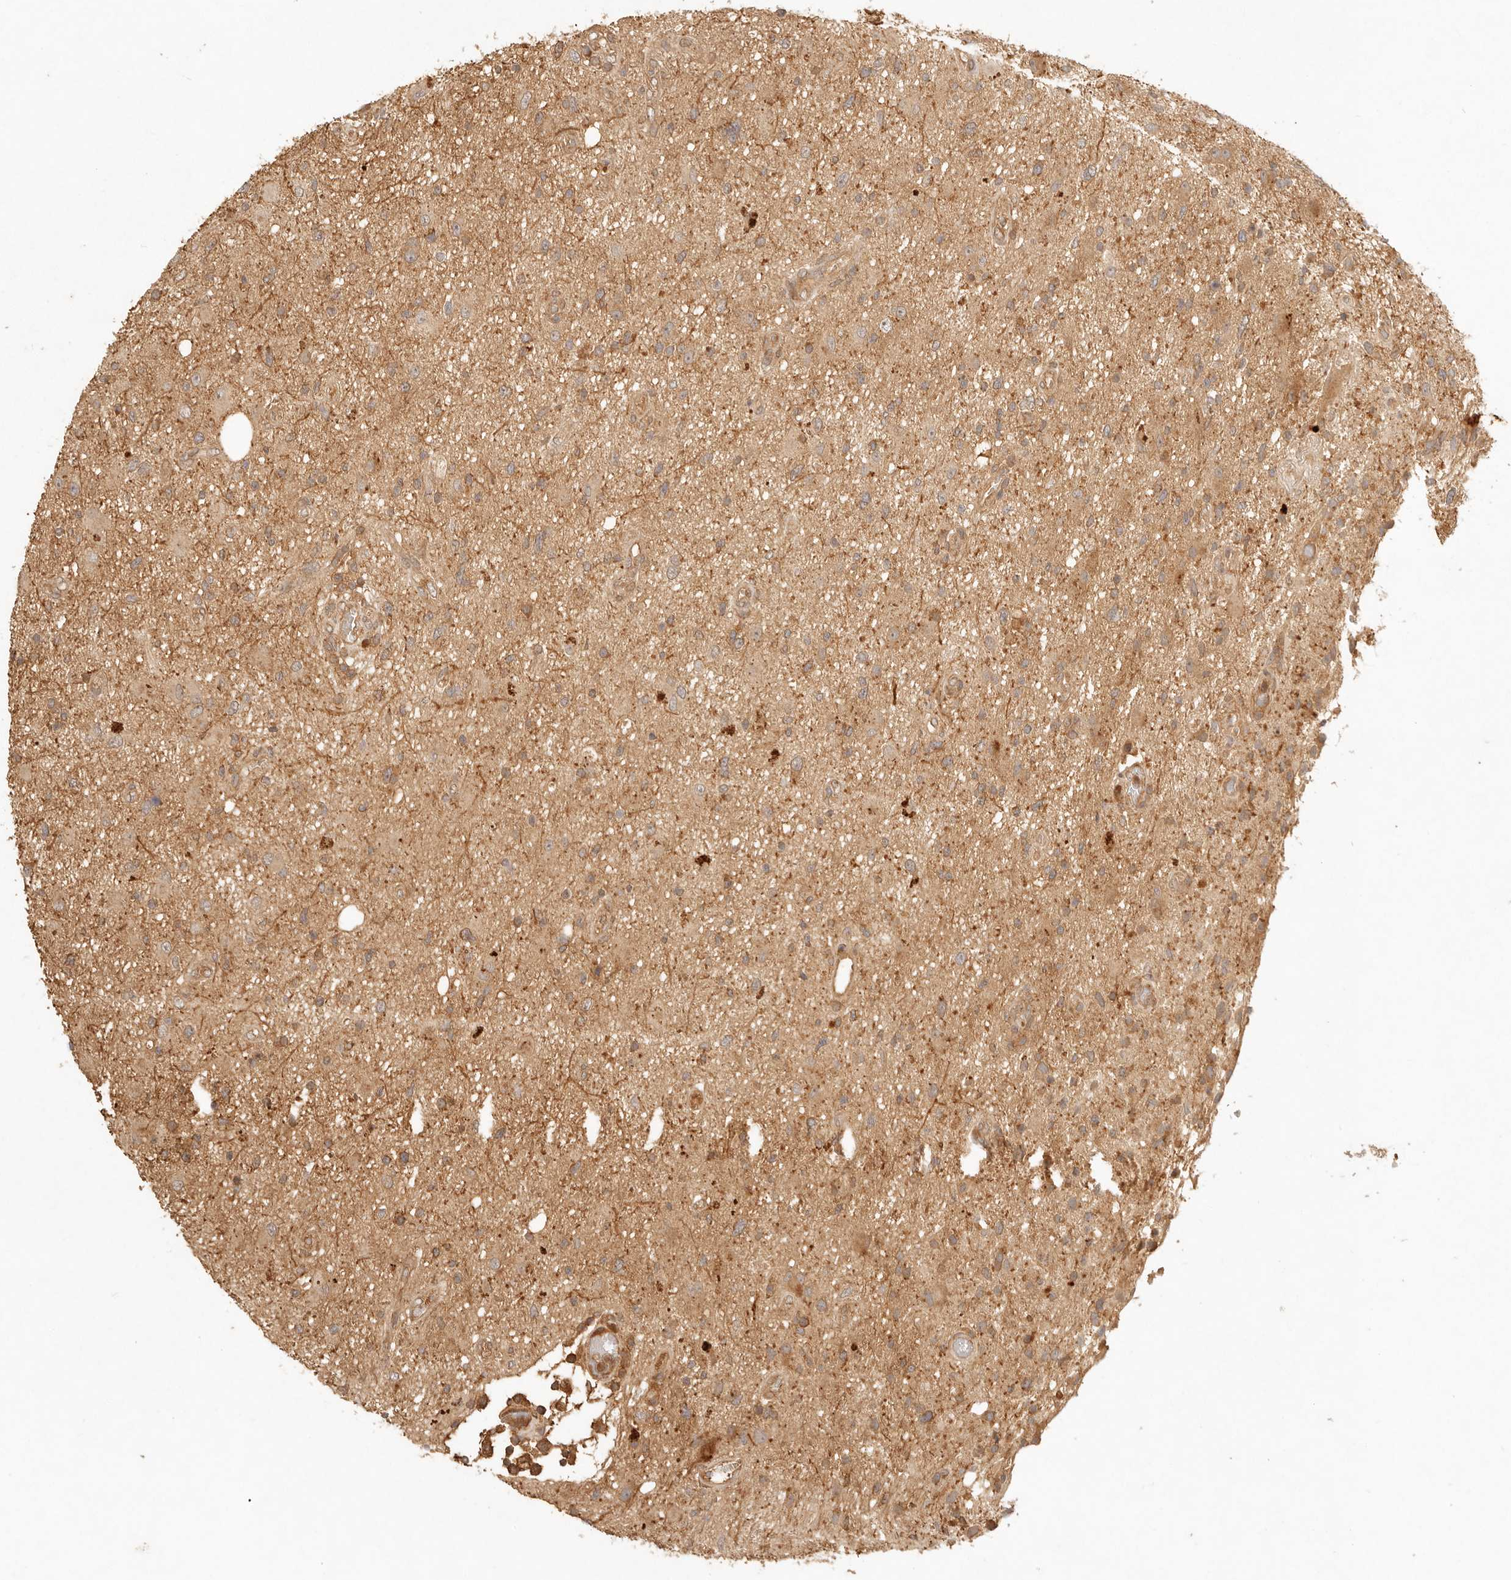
{"staining": {"intensity": "weak", "quantity": "25%-75%", "location": "cytoplasmic/membranous"}, "tissue": "glioma", "cell_type": "Tumor cells", "image_type": "cancer", "snomed": [{"axis": "morphology", "description": "Glioma, malignant, High grade"}, {"axis": "topography", "description": "Brain"}], "caption": "This photomicrograph demonstrates immunohistochemistry (IHC) staining of glioma, with low weak cytoplasmic/membranous expression in approximately 25%-75% of tumor cells.", "gene": "ANKRD61", "patient": {"sex": "male", "age": 33}}